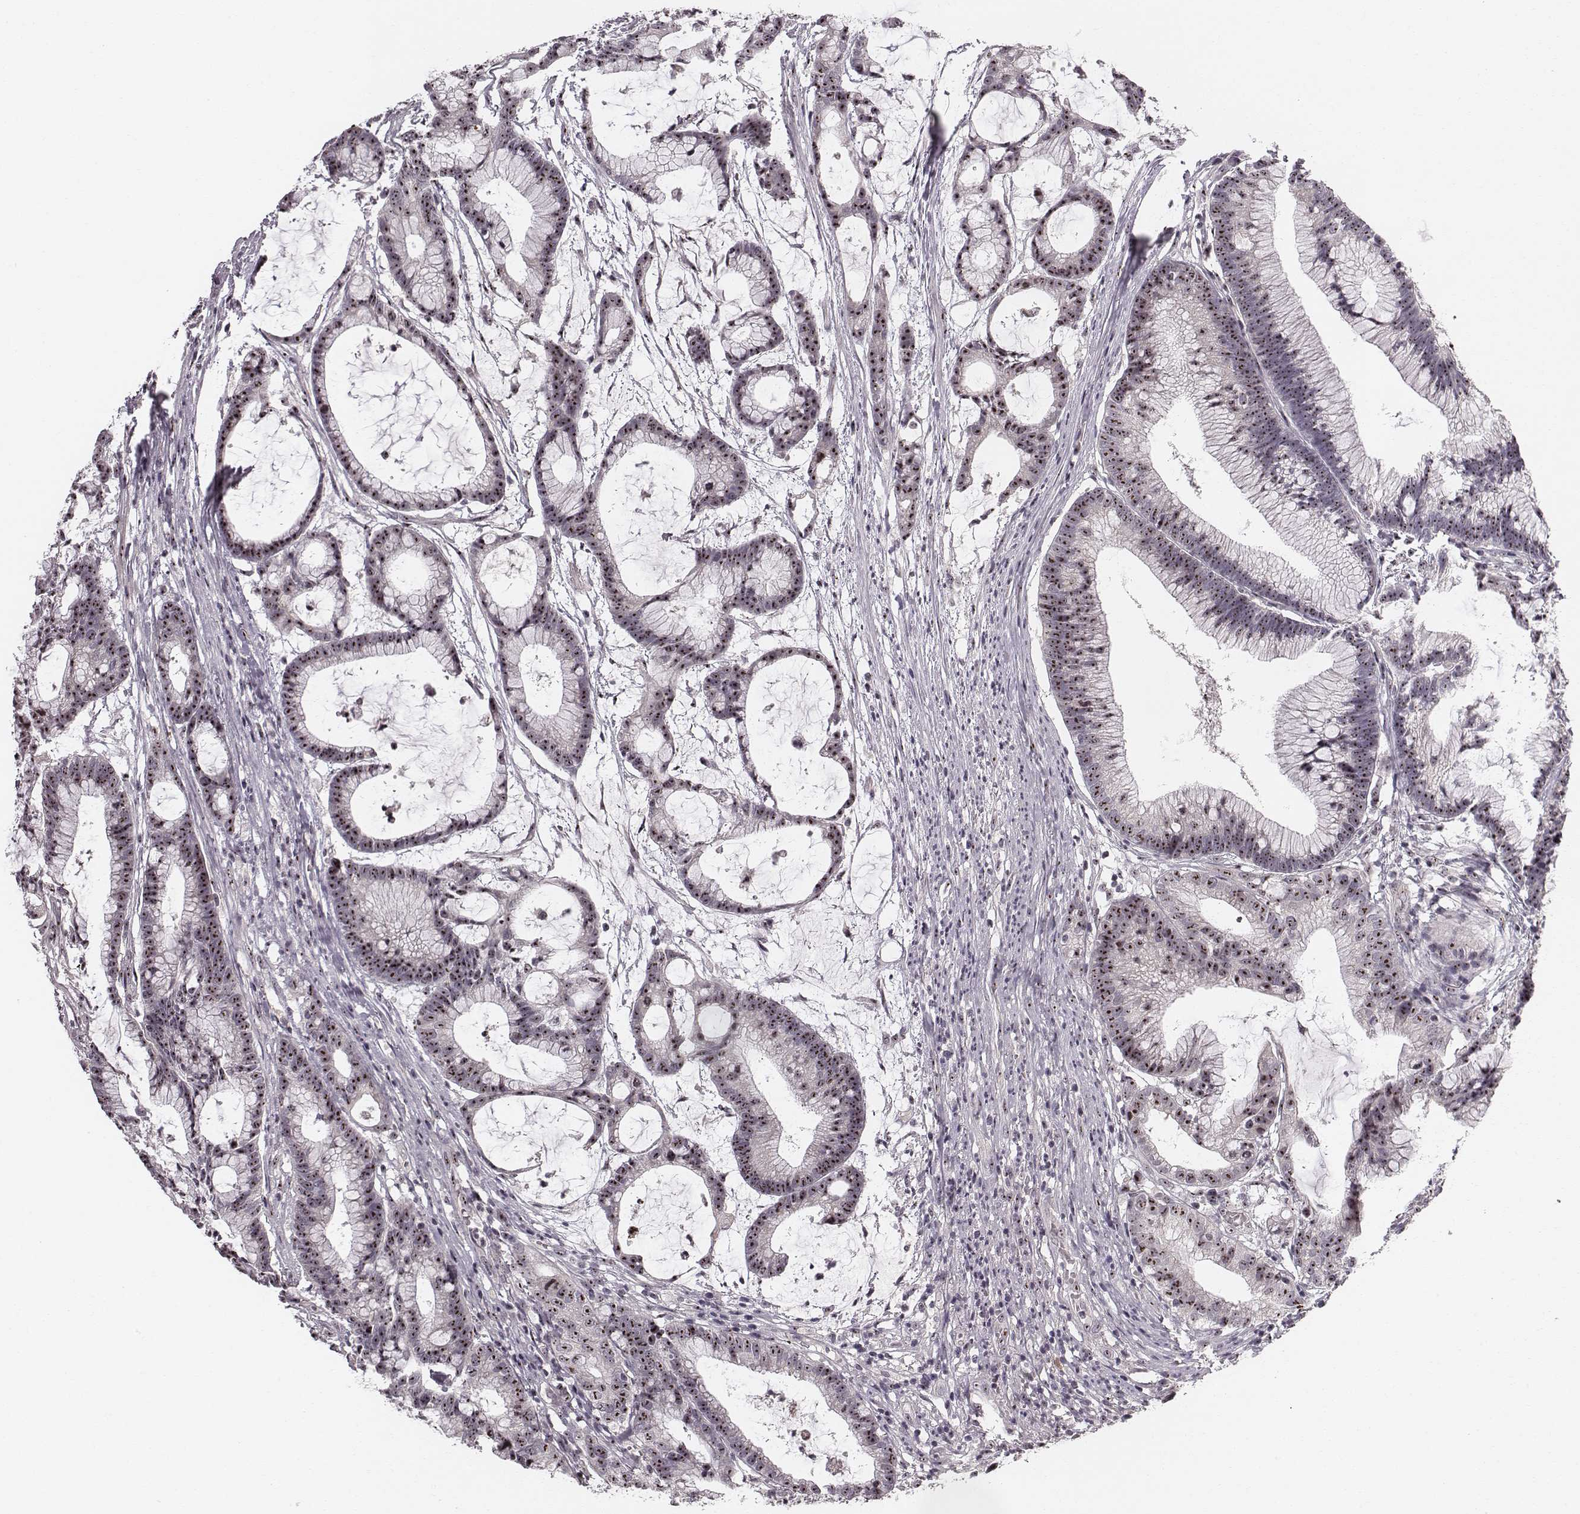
{"staining": {"intensity": "moderate", "quantity": ">75%", "location": "nuclear"}, "tissue": "colorectal cancer", "cell_type": "Tumor cells", "image_type": "cancer", "snomed": [{"axis": "morphology", "description": "Adenocarcinoma, NOS"}, {"axis": "topography", "description": "Colon"}], "caption": "Immunohistochemical staining of adenocarcinoma (colorectal) exhibits medium levels of moderate nuclear protein staining in about >75% of tumor cells.", "gene": "NOP56", "patient": {"sex": "female", "age": 78}}